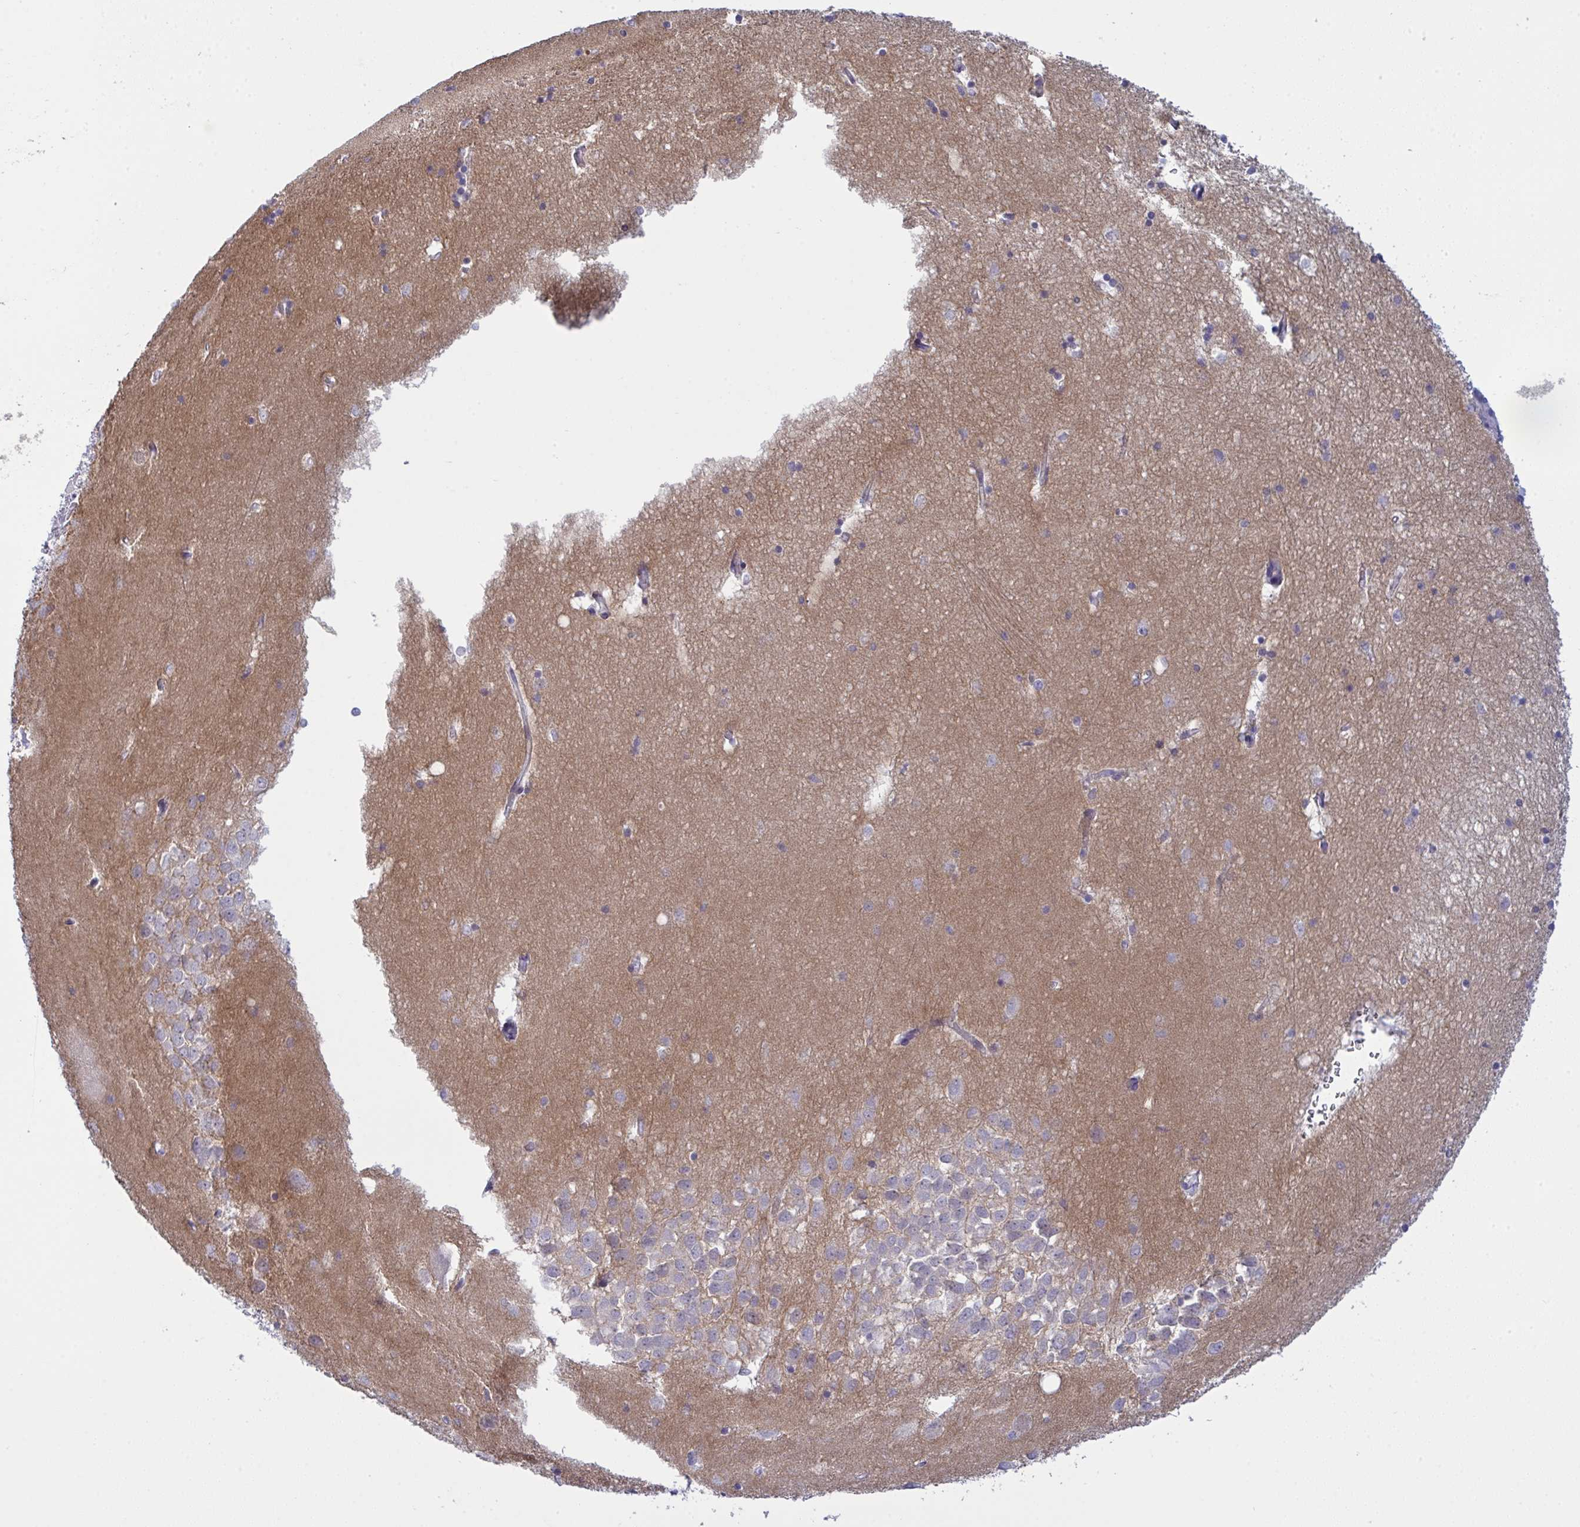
{"staining": {"intensity": "negative", "quantity": "none", "location": "none"}, "tissue": "hippocampus", "cell_type": "Glial cells", "image_type": "normal", "snomed": [{"axis": "morphology", "description": "Normal tissue, NOS"}, {"axis": "topography", "description": "Hippocampus"}], "caption": "This is an immunohistochemistry histopathology image of unremarkable hippocampus. There is no expression in glial cells.", "gene": "ZNF784", "patient": {"sex": "male", "age": 58}}